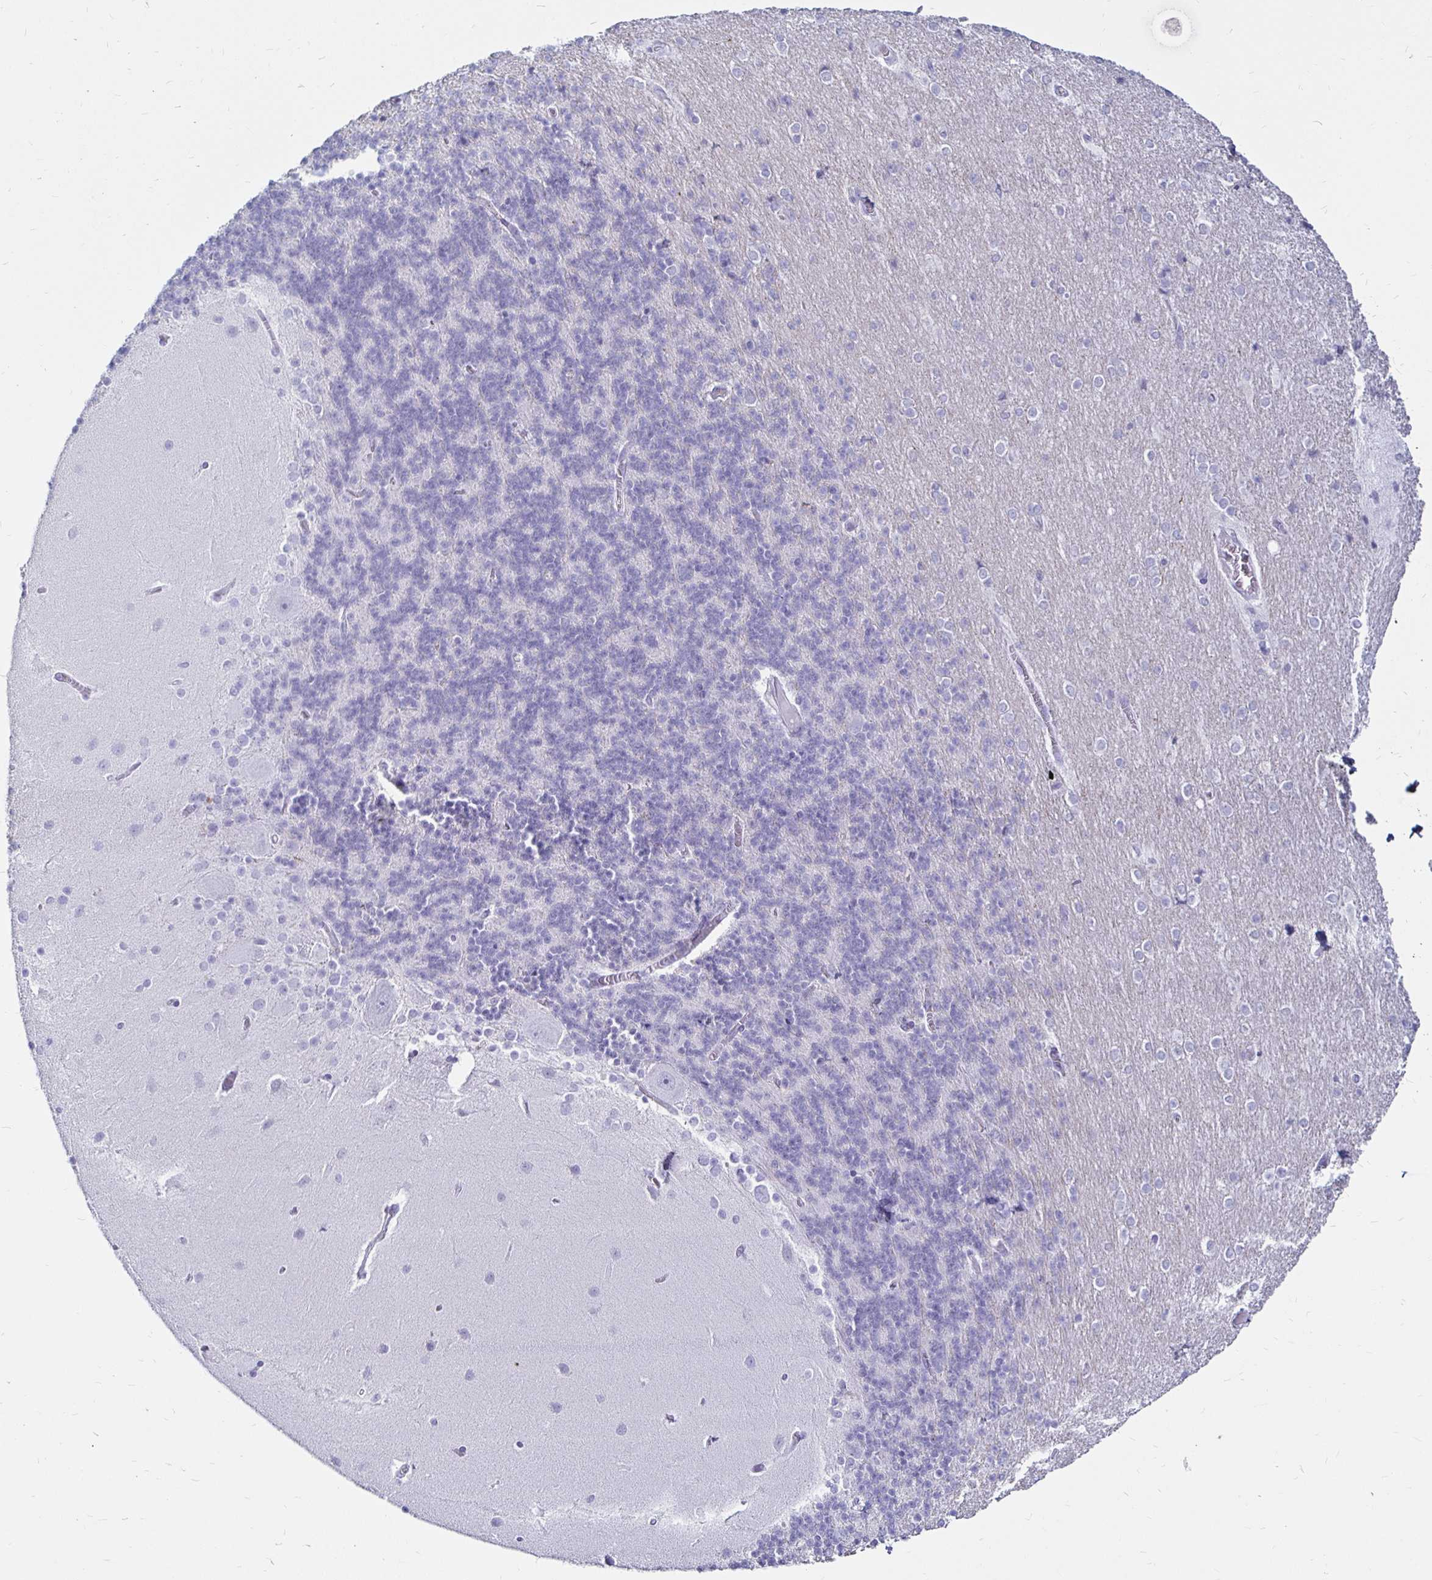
{"staining": {"intensity": "negative", "quantity": "none", "location": "none"}, "tissue": "cerebellum", "cell_type": "Cells in granular layer", "image_type": "normal", "snomed": [{"axis": "morphology", "description": "Normal tissue, NOS"}, {"axis": "topography", "description": "Cerebellum"}], "caption": "Immunohistochemistry (IHC) of benign human cerebellum reveals no positivity in cells in granular layer.", "gene": "TIMP1", "patient": {"sex": "female", "age": 54}}